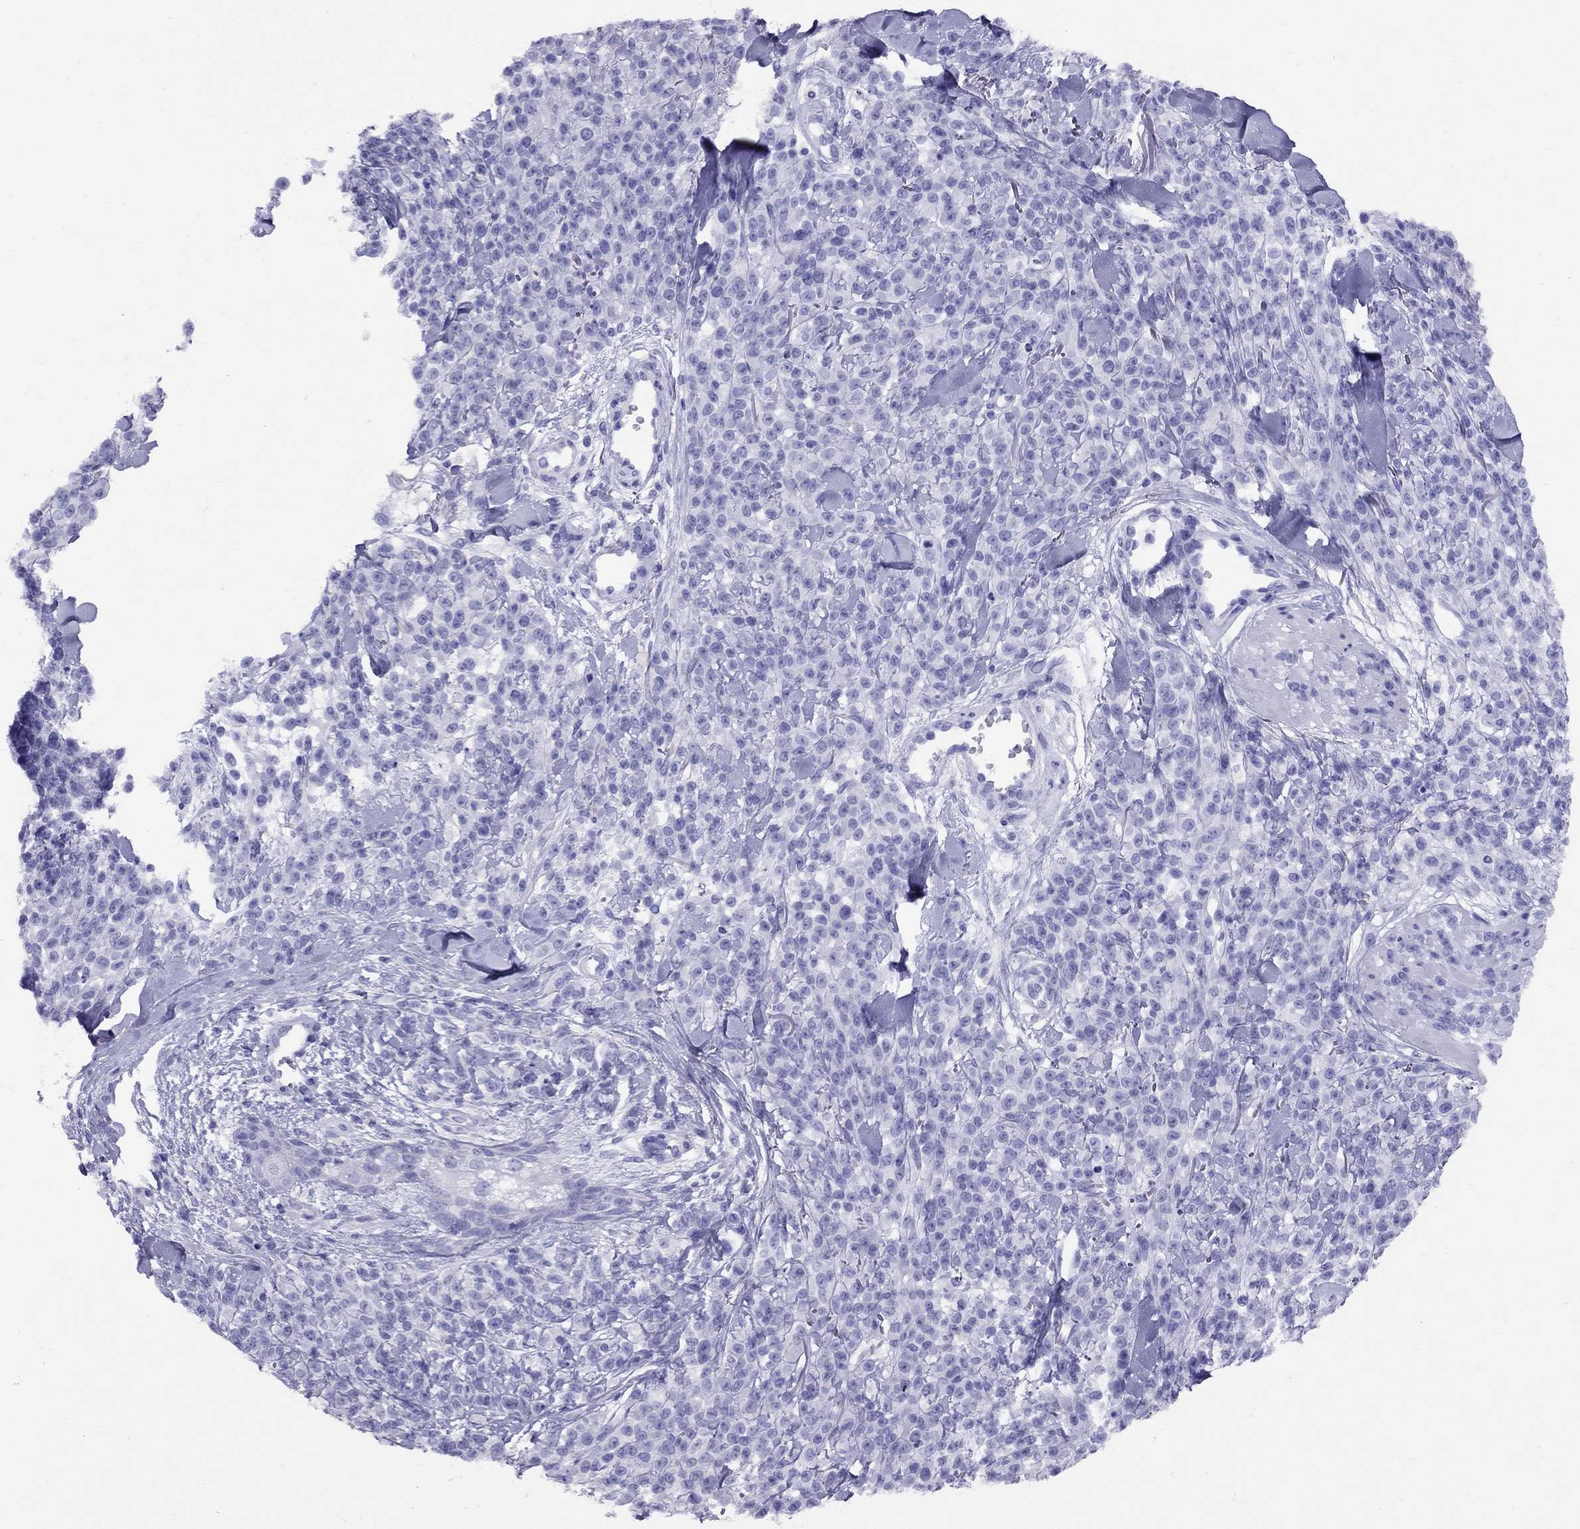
{"staining": {"intensity": "negative", "quantity": "none", "location": "none"}, "tissue": "melanoma", "cell_type": "Tumor cells", "image_type": "cancer", "snomed": [{"axis": "morphology", "description": "Malignant melanoma, NOS"}, {"axis": "topography", "description": "Skin"}, {"axis": "topography", "description": "Skin of trunk"}], "caption": "Immunohistochemistry (IHC) histopathology image of neoplastic tissue: human melanoma stained with DAB (3,3'-diaminobenzidine) displays no significant protein staining in tumor cells.", "gene": "AVPR1B", "patient": {"sex": "male", "age": 74}}